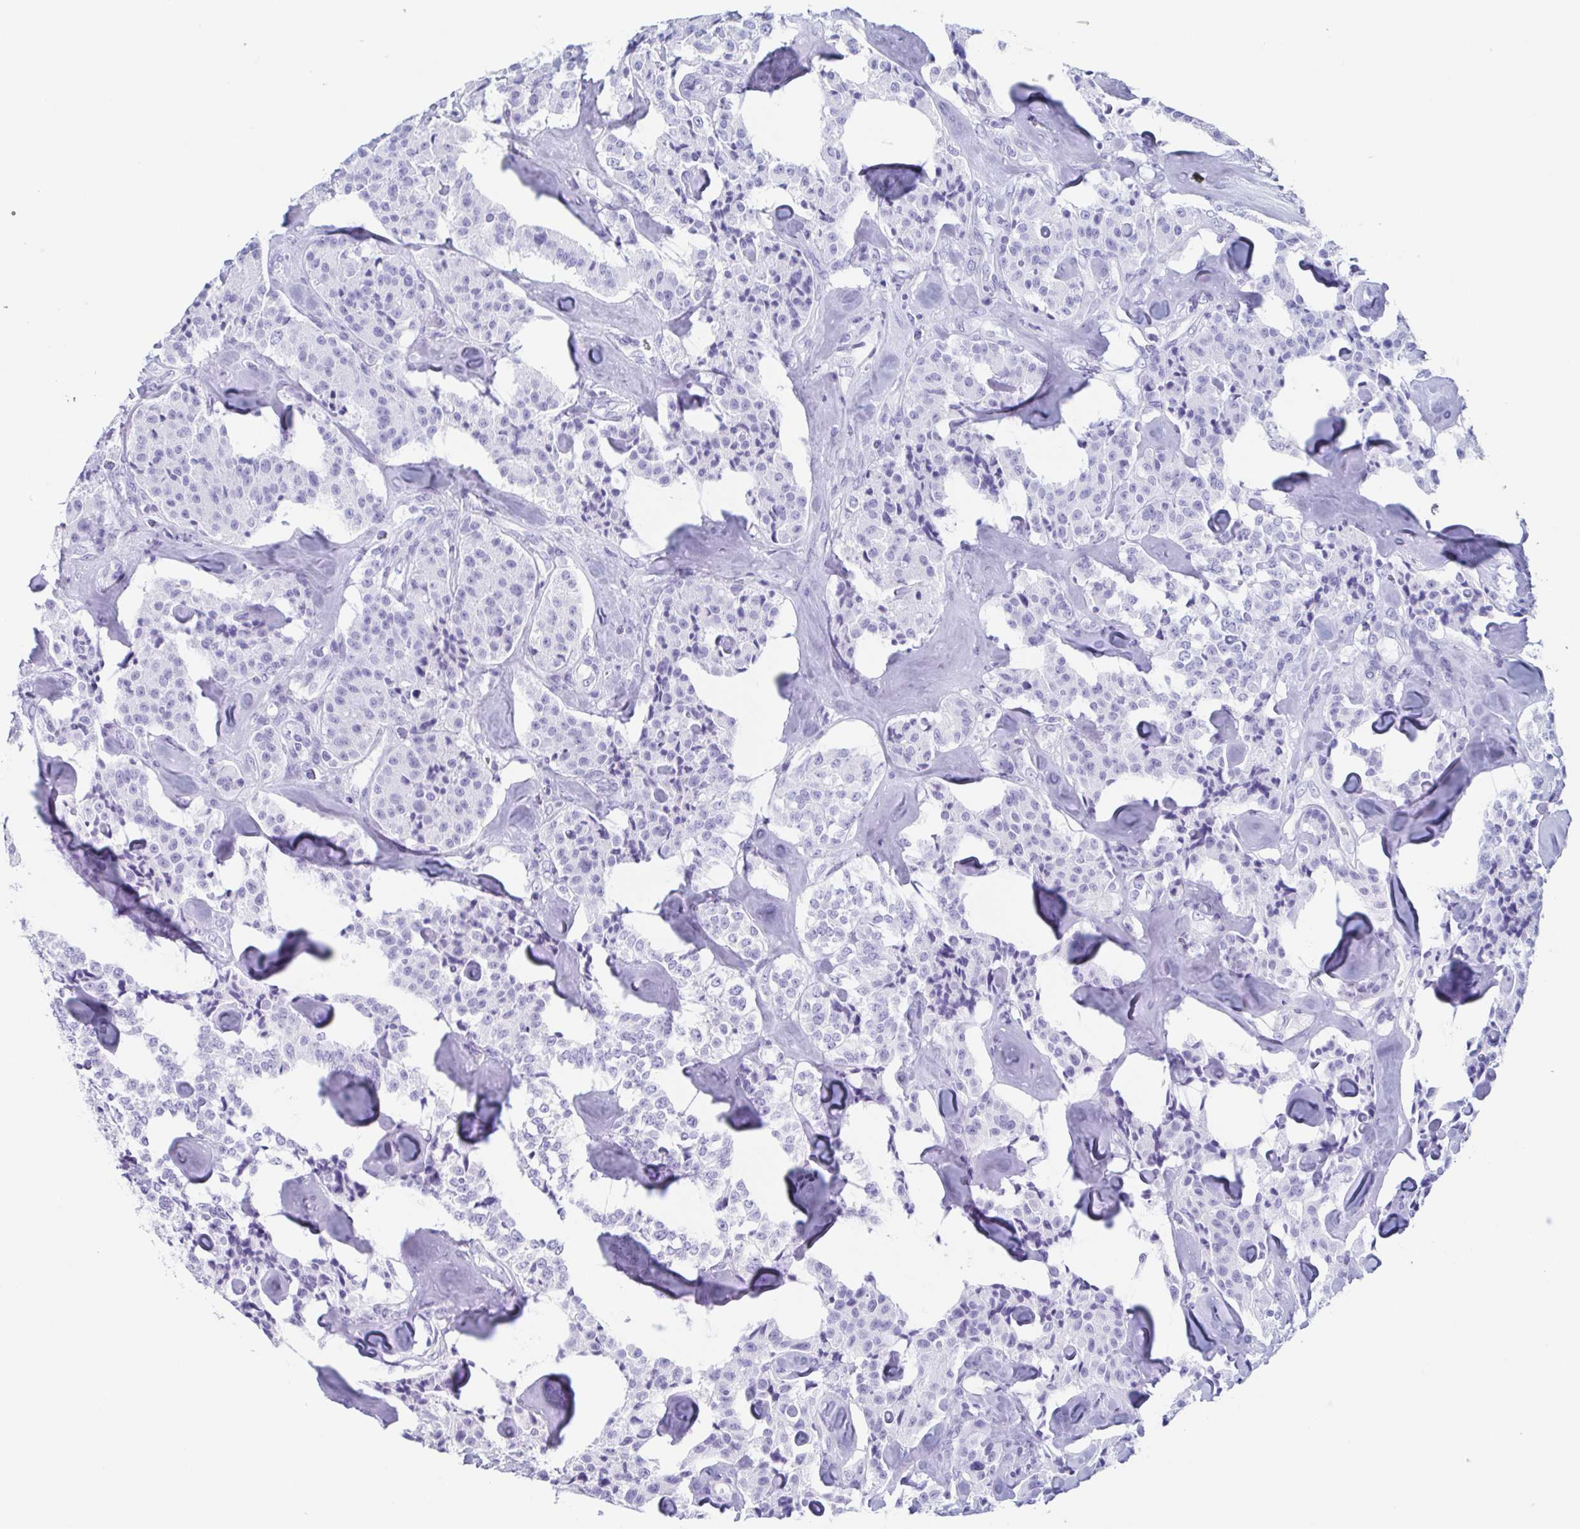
{"staining": {"intensity": "negative", "quantity": "none", "location": "none"}, "tissue": "carcinoid", "cell_type": "Tumor cells", "image_type": "cancer", "snomed": [{"axis": "morphology", "description": "Carcinoid, malignant, NOS"}, {"axis": "topography", "description": "Pancreas"}], "caption": "DAB immunohistochemical staining of malignant carcinoid displays no significant positivity in tumor cells.", "gene": "BPI", "patient": {"sex": "male", "age": 41}}